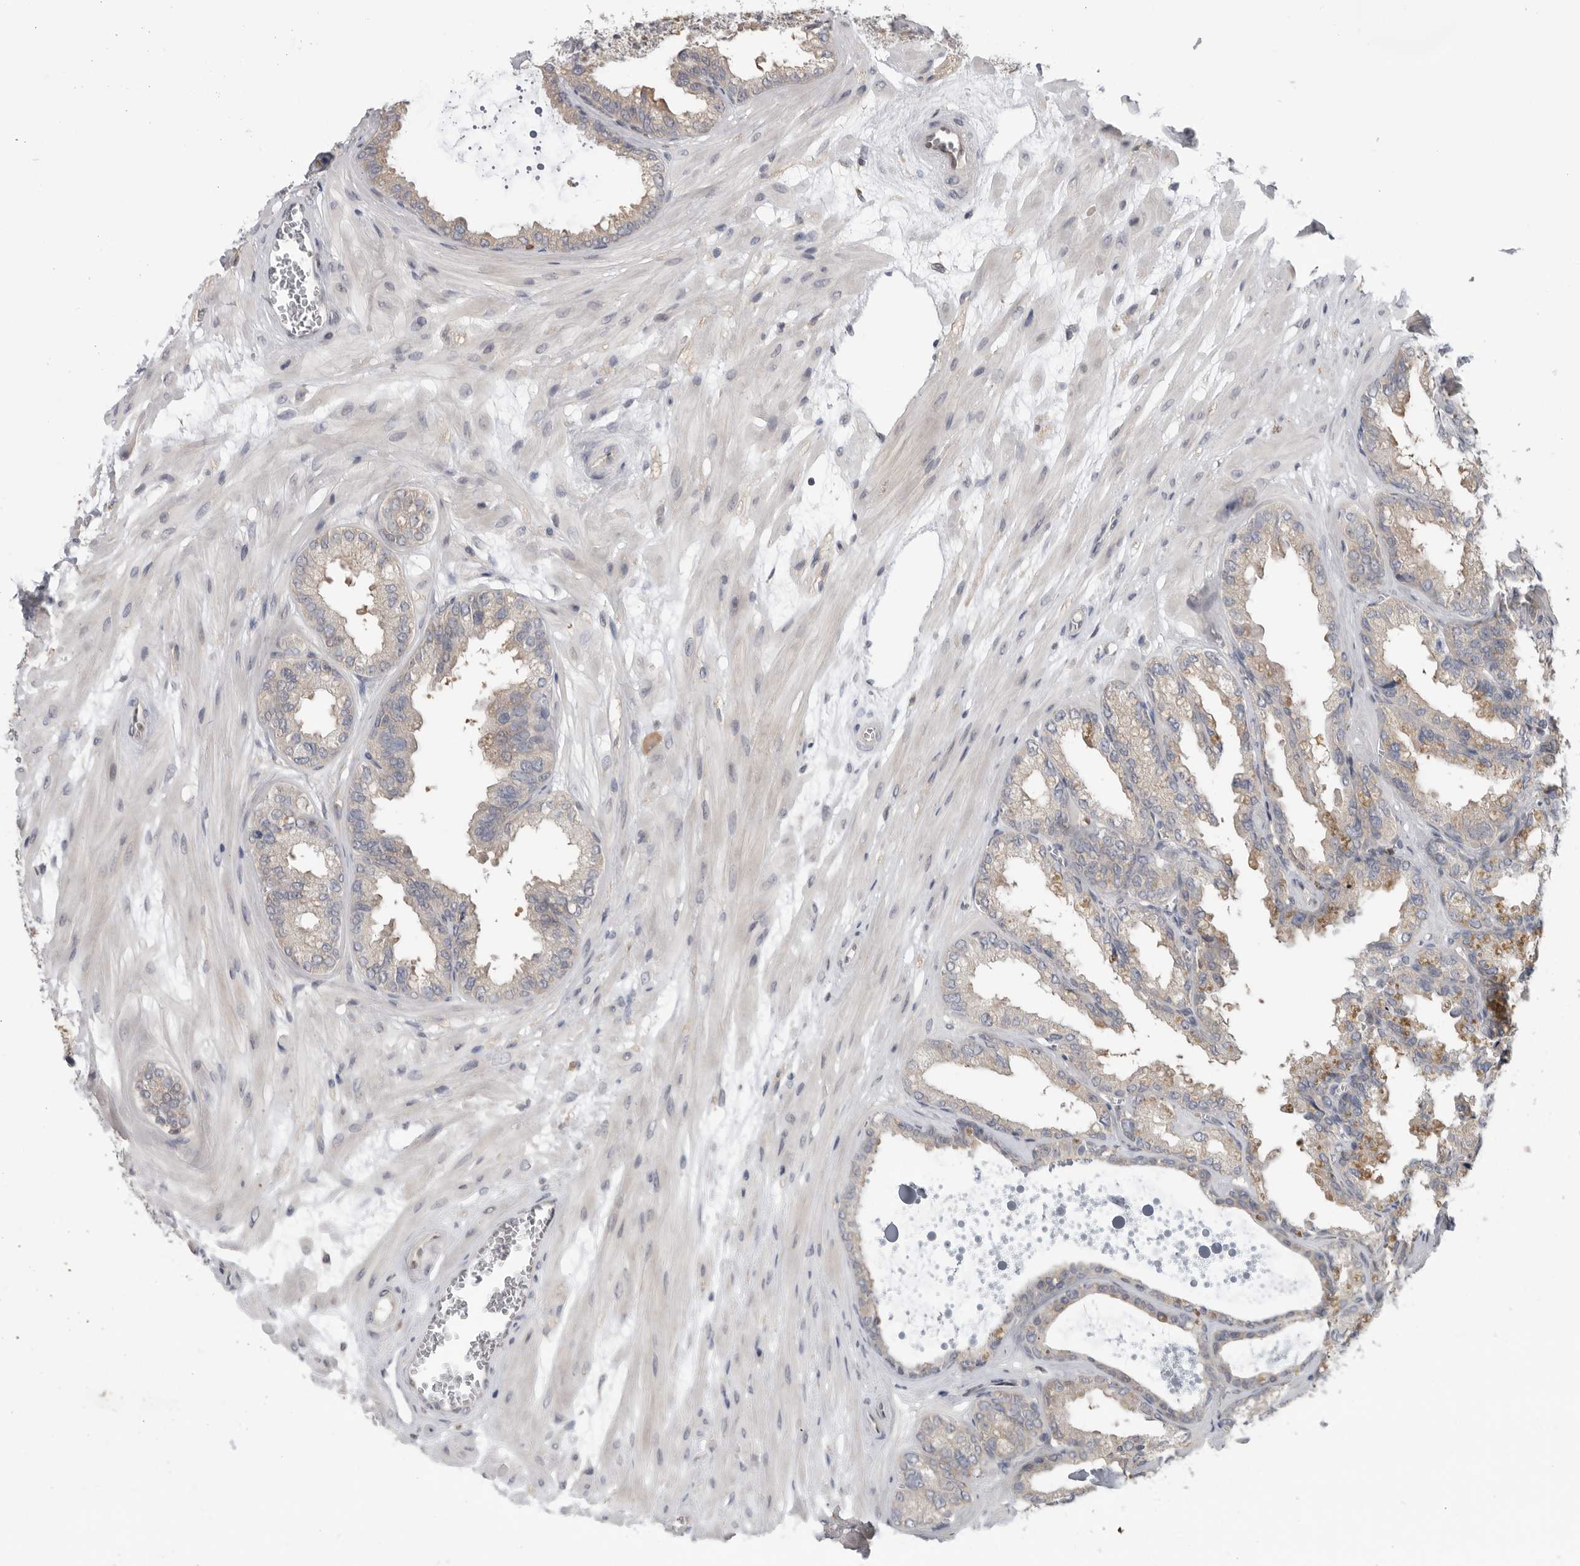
{"staining": {"intensity": "weak", "quantity": "25%-75%", "location": "cytoplasmic/membranous"}, "tissue": "seminal vesicle", "cell_type": "Glandular cells", "image_type": "normal", "snomed": [{"axis": "morphology", "description": "Normal tissue, NOS"}, {"axis": "topography", "description": "Prostate"}, {"axis": "topography", "description": "Seminal veicle"}], "caption": "Seminal vesicle stained for a protein (brown) shows weak cytoplasmic/membranous positive staining in about 25%-75% of glandular cells.", "gene": "KLK5", "patient": {"sex": "male", "age": 51}}